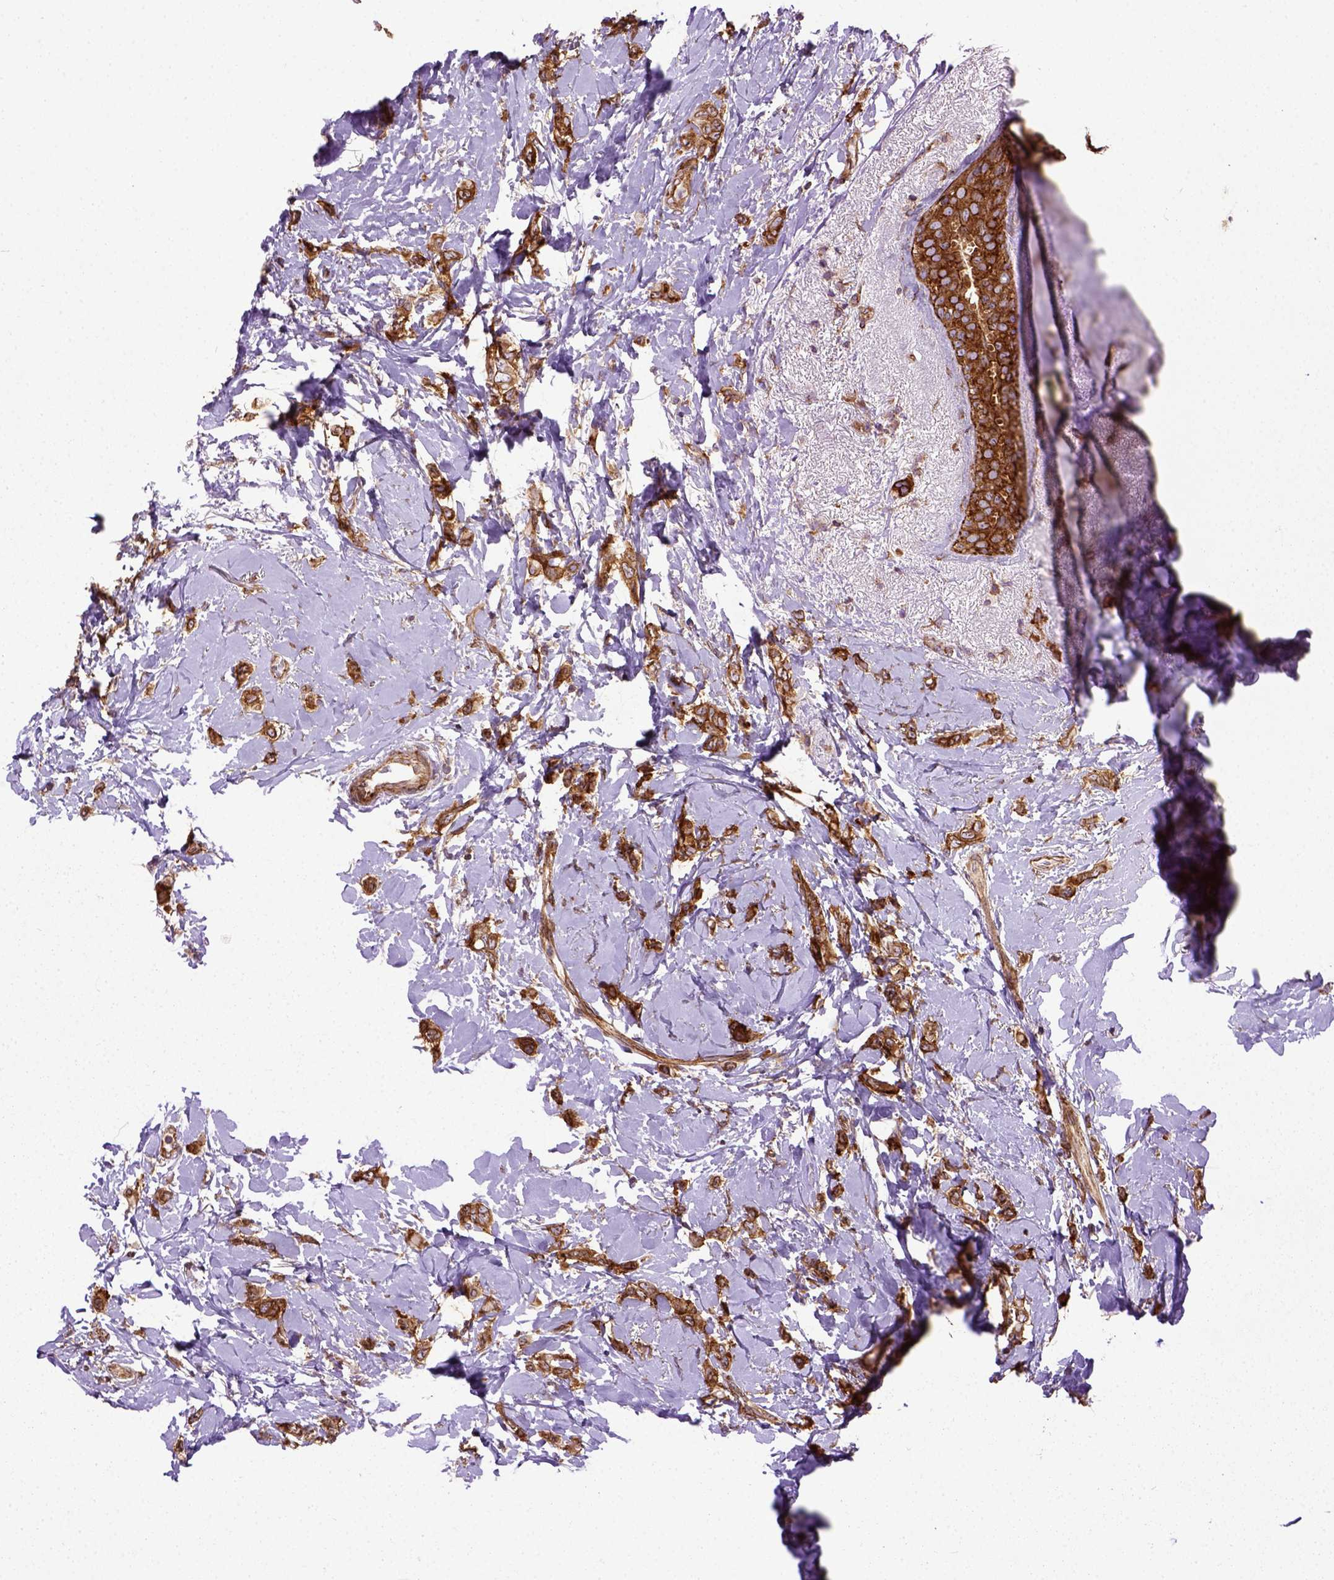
{"staining": {"intensity": "strong", "quantity": ">75%", "location": "cytoplasmic/membranous"}, "tissue": "breast cancer", "cell_type": "Tumor cells", "image_type": "cancer", "snomed": [{"axis": "morphology", "description": "Lobular carcinoma"}, {"axis": "topography", "description": "Breast"}], "caption": "Tumor cells display high levels of strong cytoplasmic/membranous staining in approximately >75% of cells in lobular carcinoma (breast).", "gene": "CAPRIN1", "patient": {"sex": "female", "age": 66}}